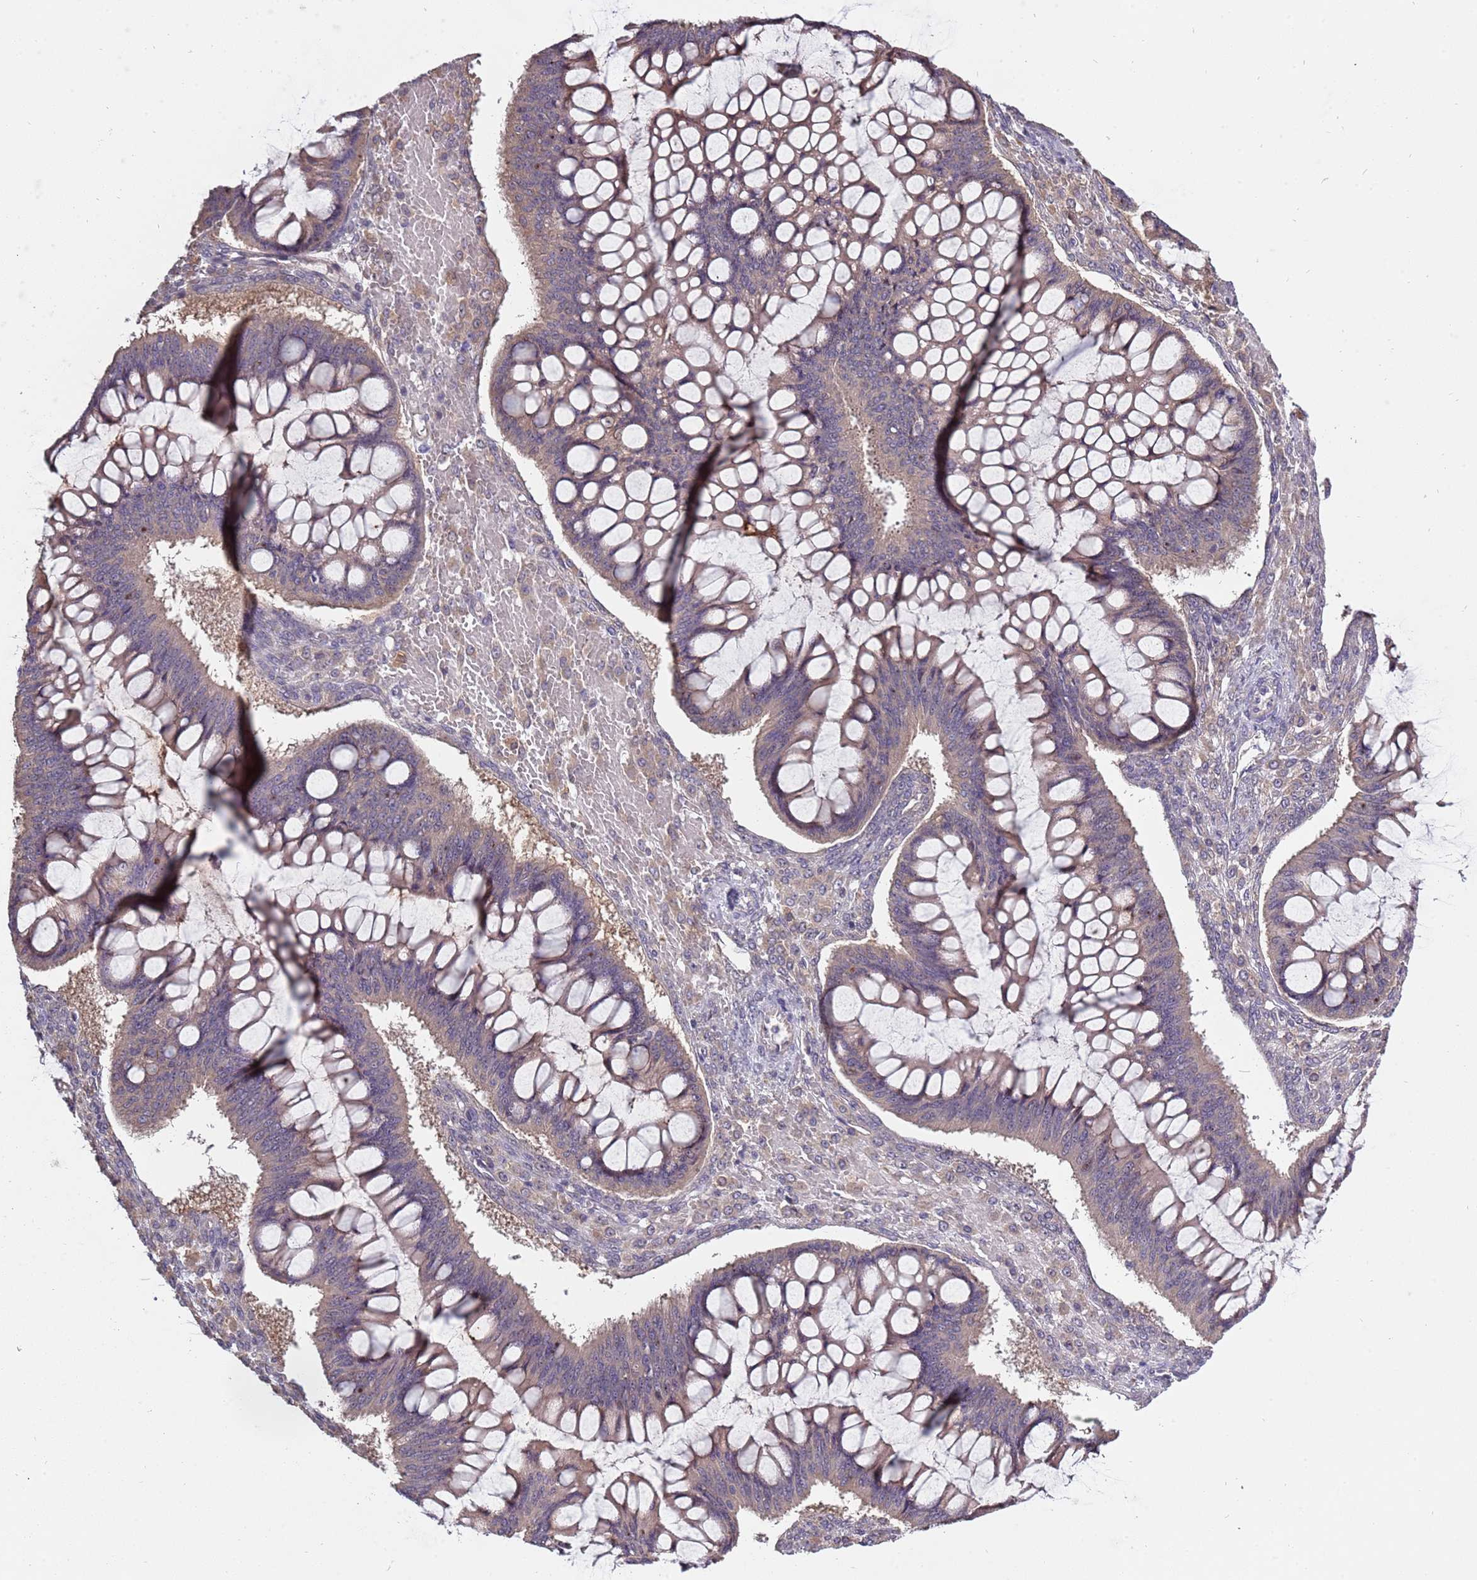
{"staining": {"intensity": "moderate", "quantity": "<25%", "location": "cytoplasmic/membranous"}, "tissue": "ovarian cancer", "cell_type": "Tumor cells", "image_type": "cancer", "snomed": [{"axis": "morphology", "description": "Cystadenocarcinoma, mucinous, NOS"}, {"axis": "topography", "description": "Ovary"}], "caption": "The image displays a brown stain indicating the presence of a protein in the cytoplasmic/membranous of tumor cells in ovarian cancer. (Brightfield microscopy of DAB IHC at high magnification).", "gene": "USP32", "patient": {"sex": "female", "age": 73}}